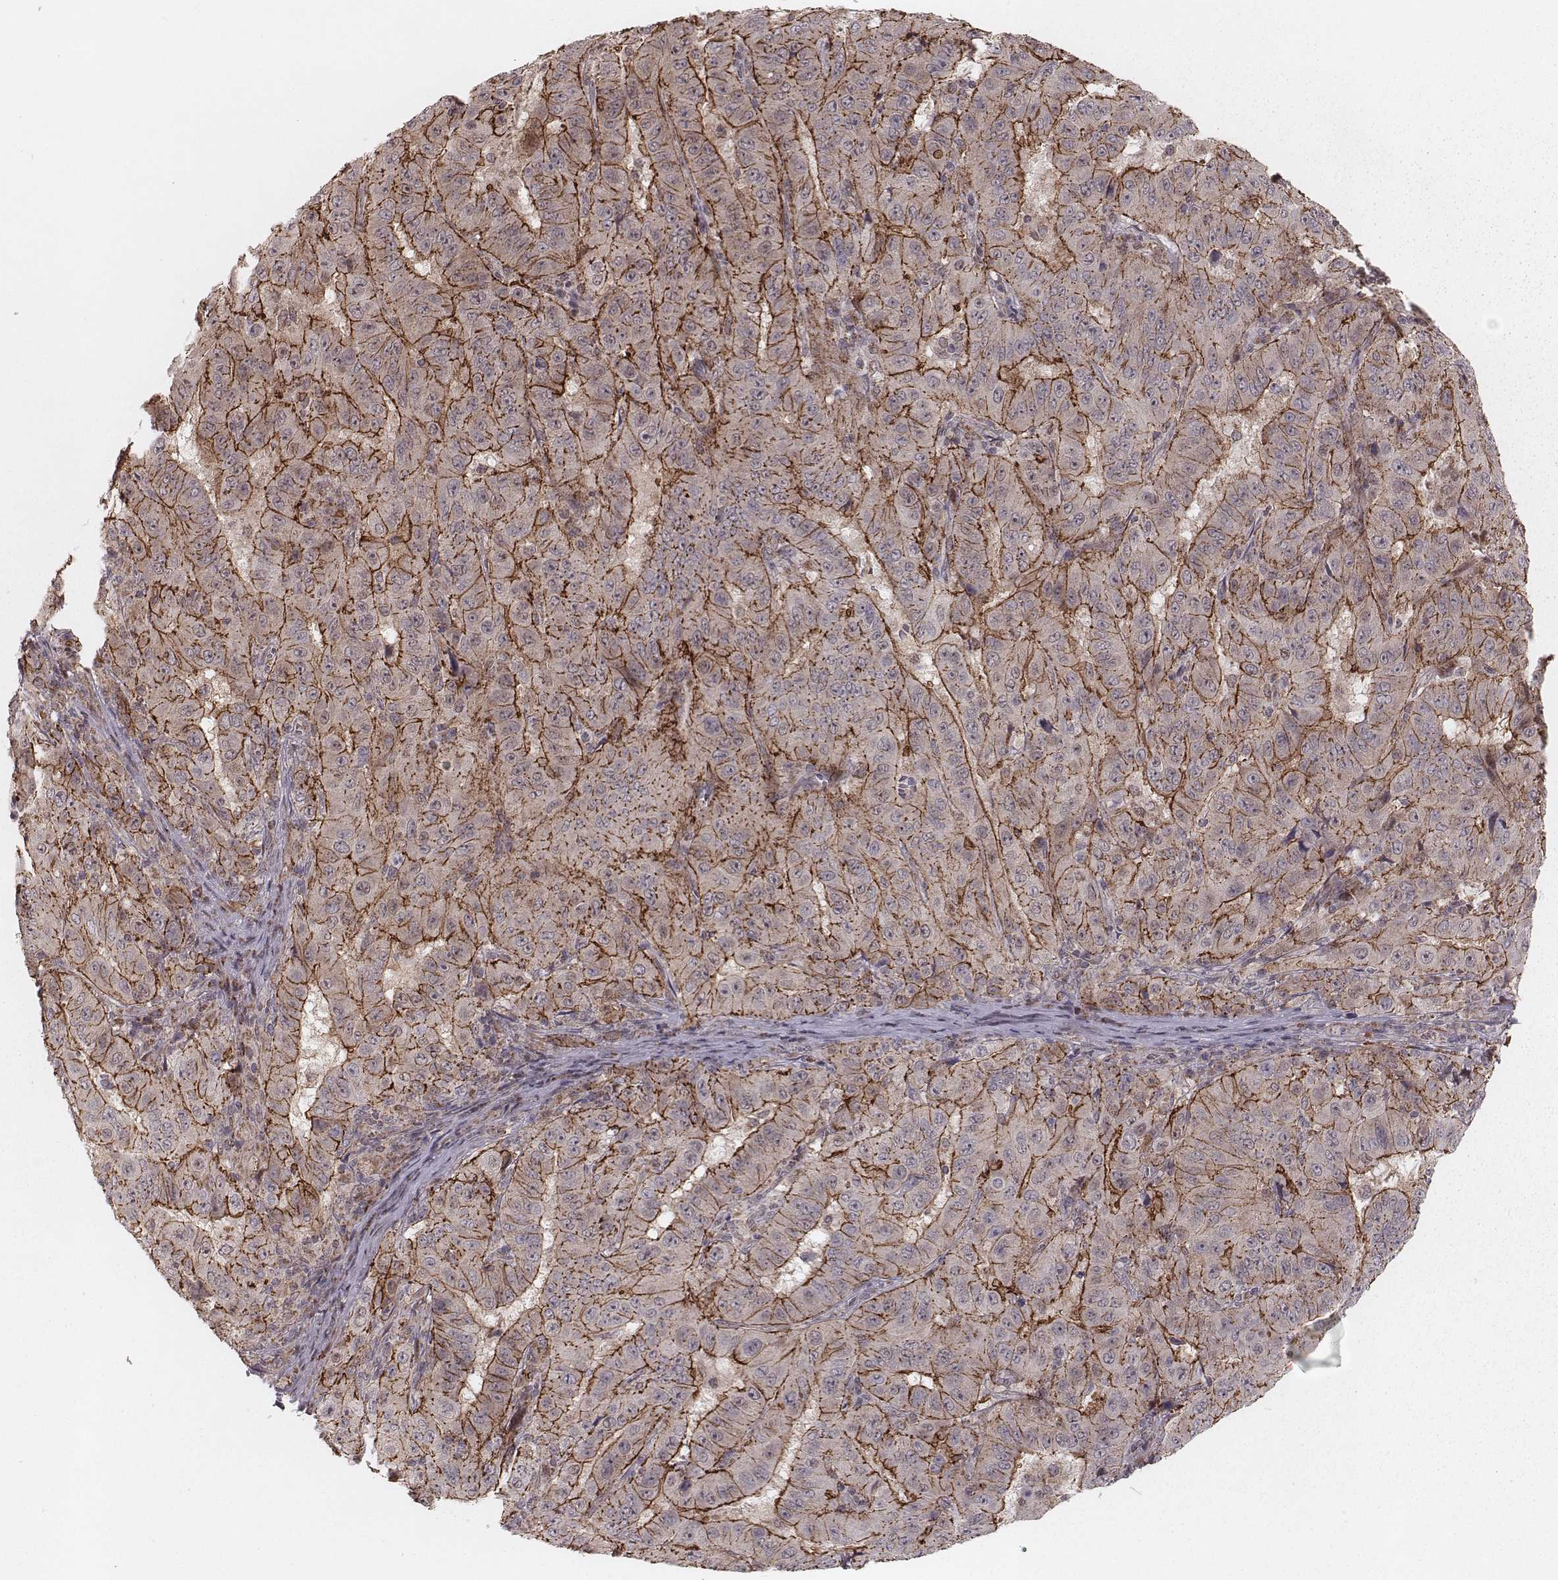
{"staining": {"intensity": "weak", "quantity": "25%-75%", "location": "cytoplasmic/membranous"}, "tissue": "pancreatic cancer", "cell_type": "Tumor cells", "image_type": "cancer", "snomed": [{"axis": "morphology", "description": "Adenocarcinoma, NOS"}, {"axis": "topography", "description": "Pancreas"}], "caption": "A brown stain shows weak cytoplasmic/membranous staining of a protein in human pancreatic cancer (adenocarcinoma) tumor cells. (Brightfield microscopy of DAB IHC at high magnification).", "gene": "NDUFA7", "patient": {"sex": "male", "age": 63}}